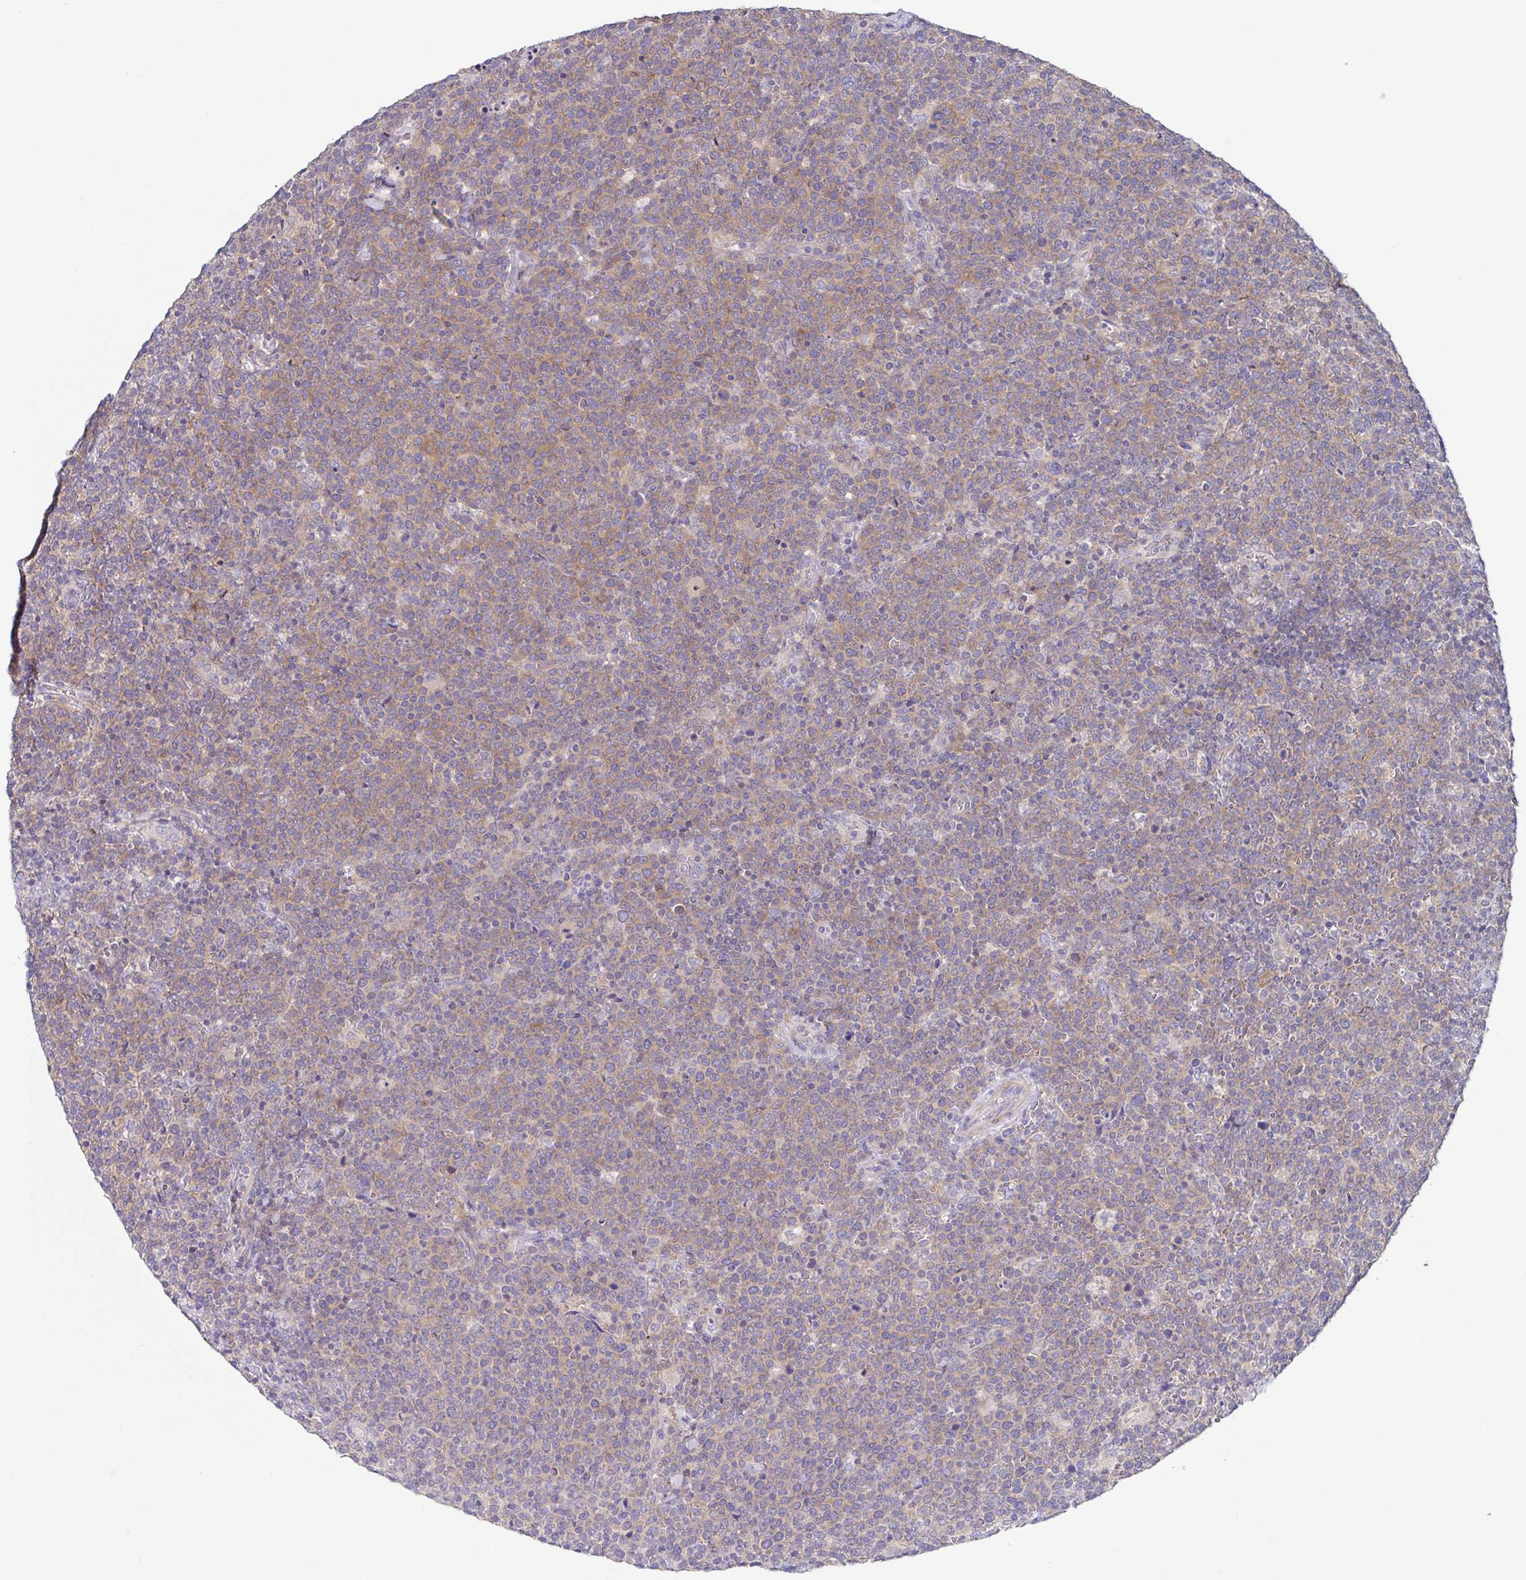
{"staining": {"intensity": "moderate", "quantity": ">75%", "location": "cytoplasmic/membranous"}, "tissue": "lymphoma", "cell_type": "Tumor cells", "image_type": "cancer", "snomed": [{"axis": "morphology", "description": "Malignant lymphoma, non-Hodgkin's type, High grade"}, {"axis": "topography", "description": "Lymph node"}], "caption": "Immunohistochemical staining of high-grade malignant lymphoma, non-Hodgkin's type exhibits moderate cytoplasmic/membranous protein positivity in about >75% of tumor cells.", "gene": "CFAP97D1", "patient": {"sex": "male", "age": 61}}